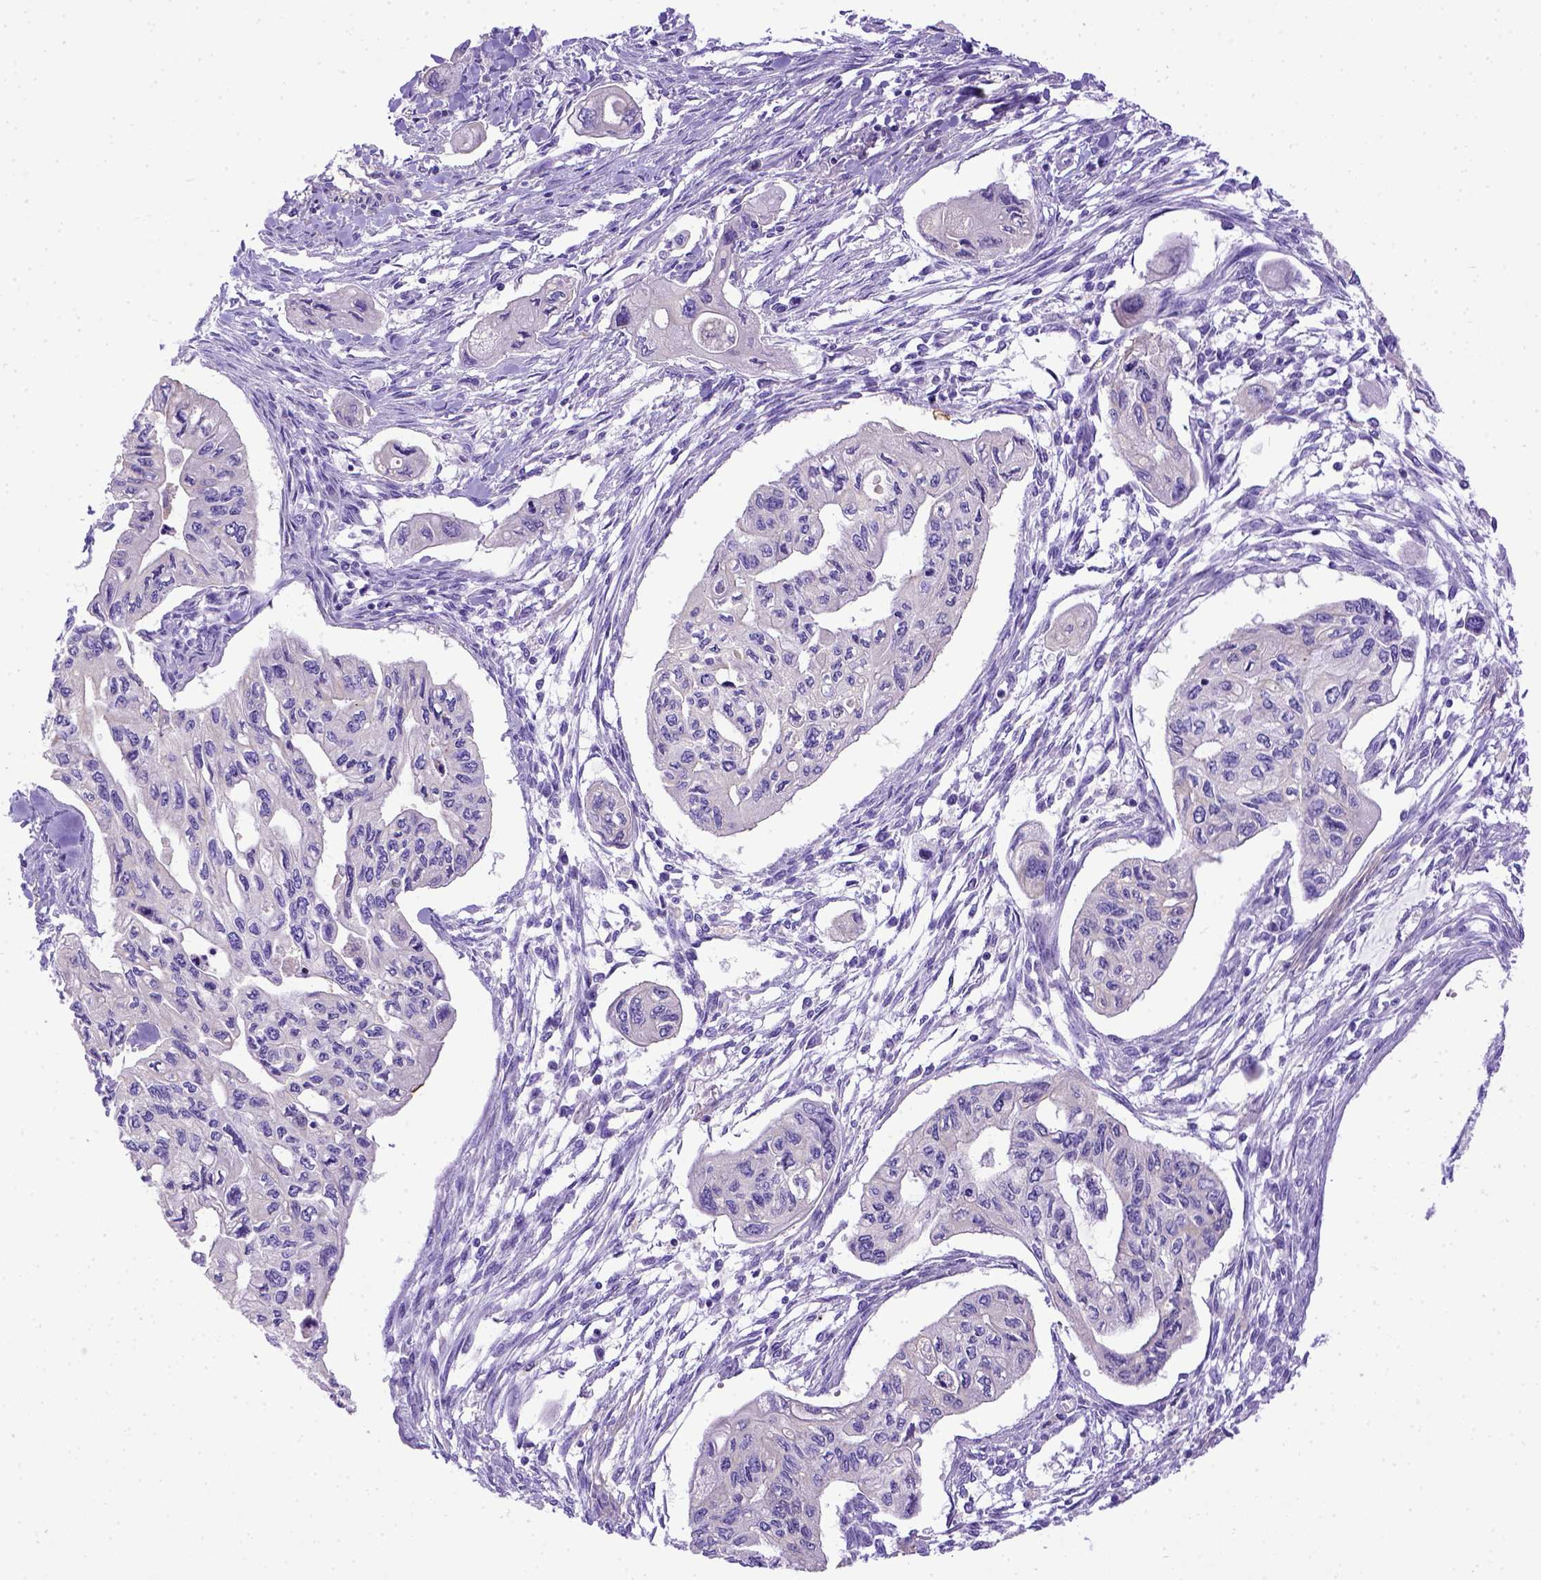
{"staining": {"intensity": "negative", "quantity": "none", "location": "none"}, "tissue": "pancreatic cancer", "cell_type": "Tumor cells", "image_type": "cancer", "snomed": [{"axis": "morphology", "description": "Adenocarcinoma, NOS"}, {"axis": "topography", "description": "Pancreas"}], "caption": "A high-resolution micrograph shows immunohistochemistry staining of pancreatic cancer, which displays no significant staining in tumor cells.", "gene": "LRRC18", "patient": {"sex": "female", "age": 76}}